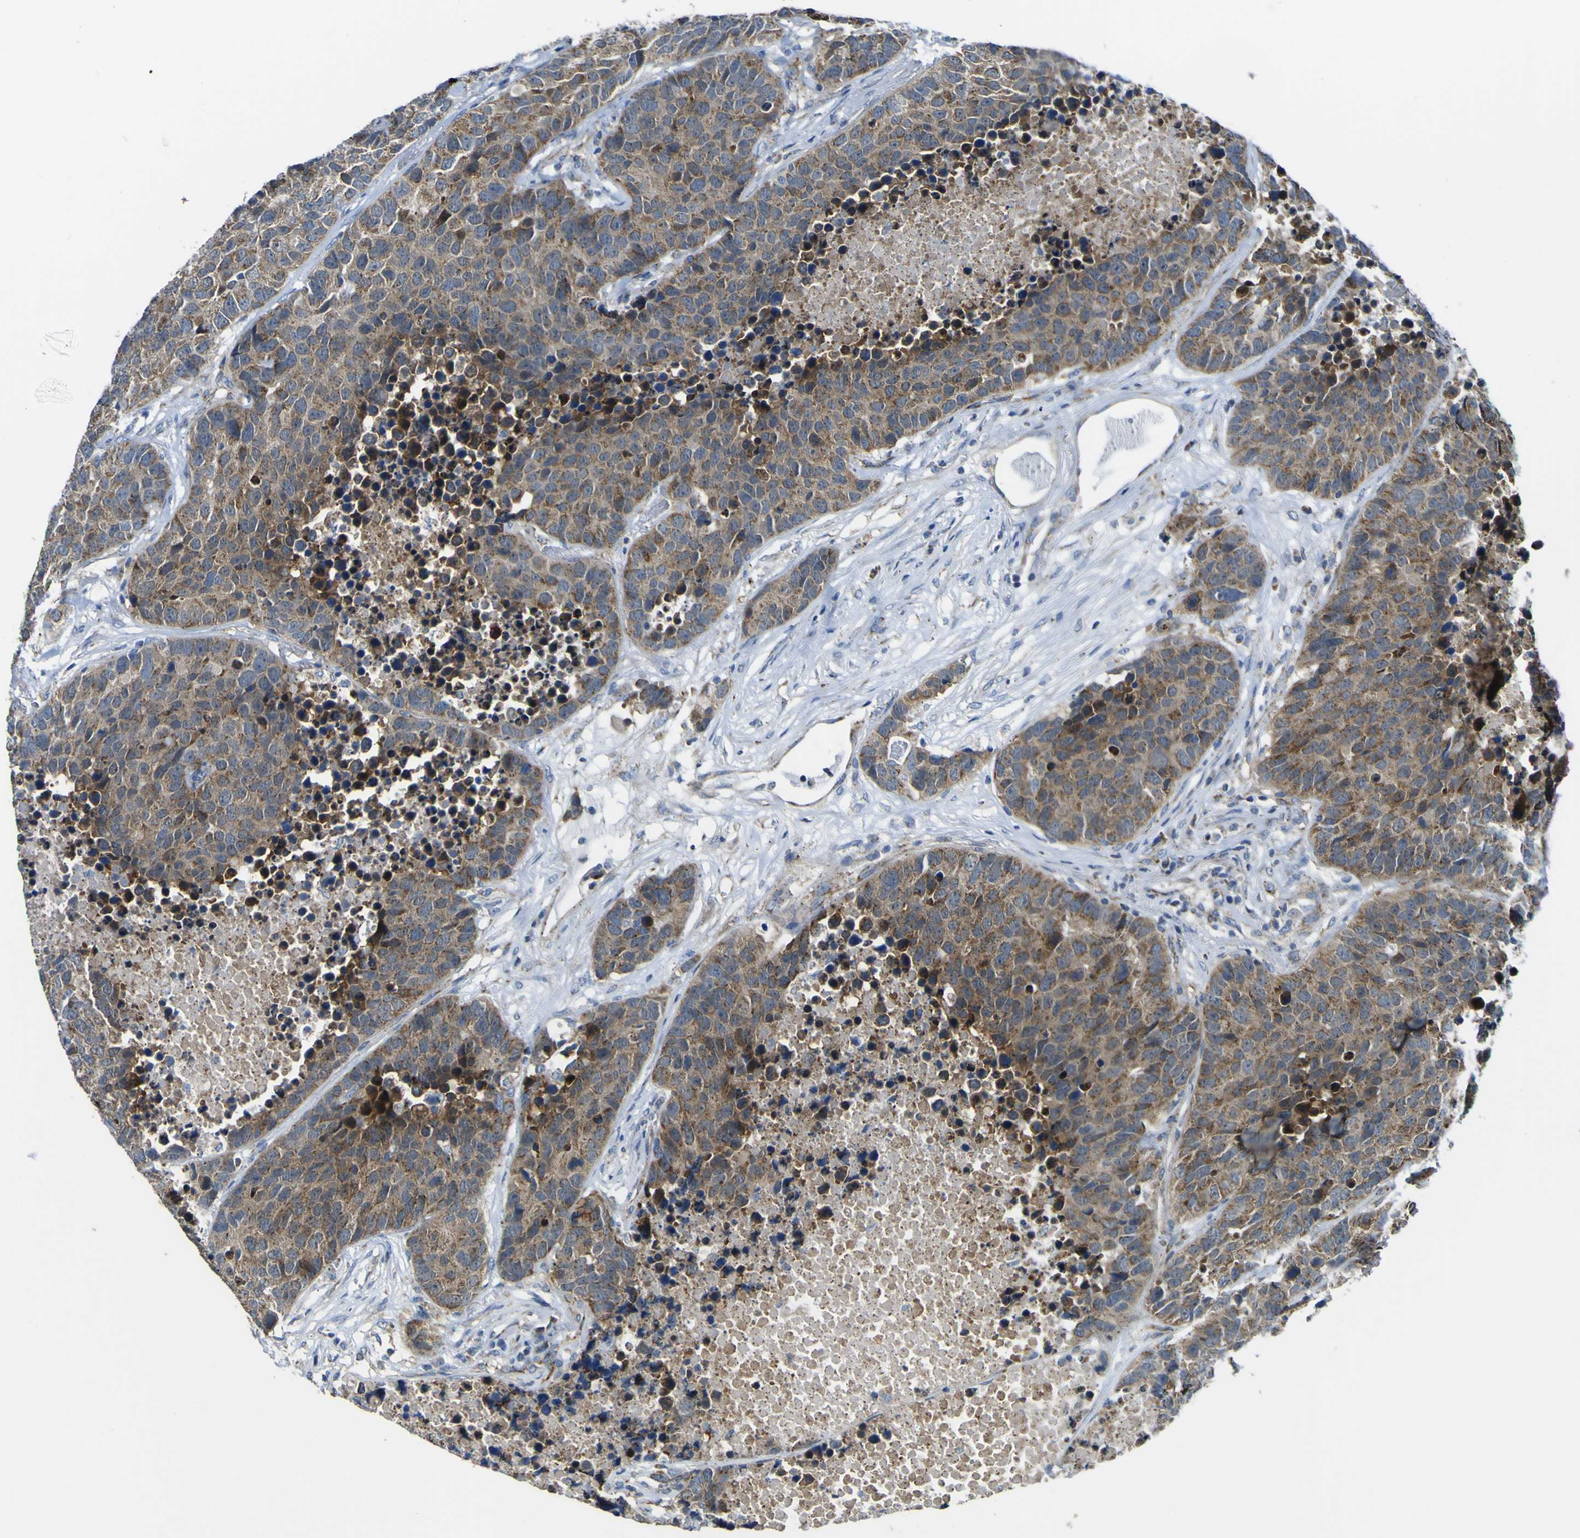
{"staining": {"intensity": "moderate", "quantity": ">75%", "location": "cytoplasmic/membranous"}, "tissue": "carcinoid", "cell_type": "Tumor cells", "image_type": "cancer", "snomed": [{"axis": "morphology", "description": "Carcinoid, malignant, NOS"}, {"axis": "topography", "description": "Lung"}], "caption": "IHC of human carcinoid exhibits medium levels of moderate cytoplasmic/membranous expression in about >75% of tumor cells.", "gene": "ALDH18A1", "patient": {"sex": "male", "age": 60}}